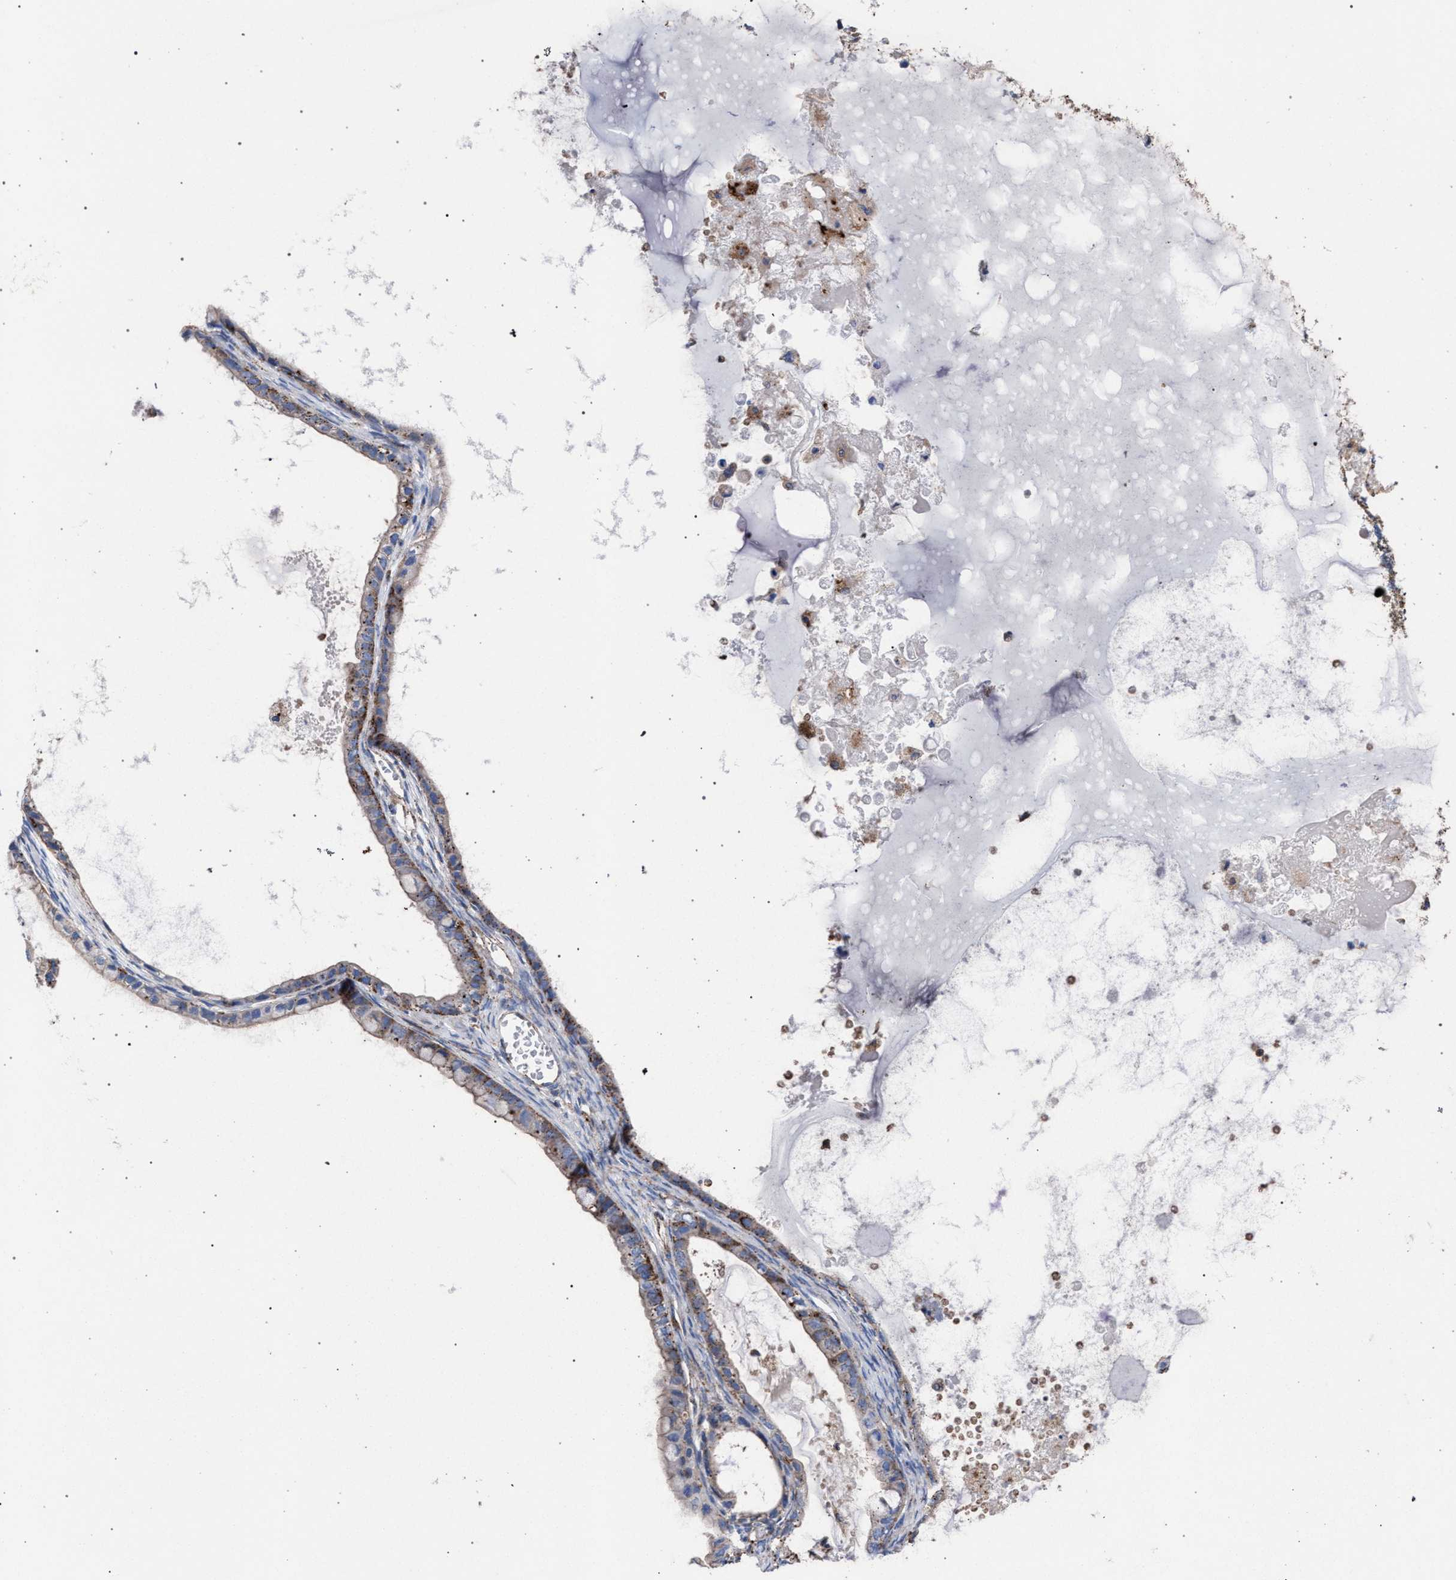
{"staining": {"intensity": "weak", "quantity": "<25%", "location": "cytoplasmic/membranous"}, "tissue": "ovarian cancer", "cell_type": "Tumor cells", "image_type": "cancer", "snomed": [{"axis": "morphology", "description": "Cystadenocarcinoma, mucinous, NOS"}, {"axis": "topography", "description": "Ovary"}], "caption": "Ovarian cancer (mucinous cystadenocarcinoma) stained for a protein using immunohistochemistry (IHC) shows no staining tumor cells.", "gene": "PPT1", "patient": {"sex": "female", "age": 80}}